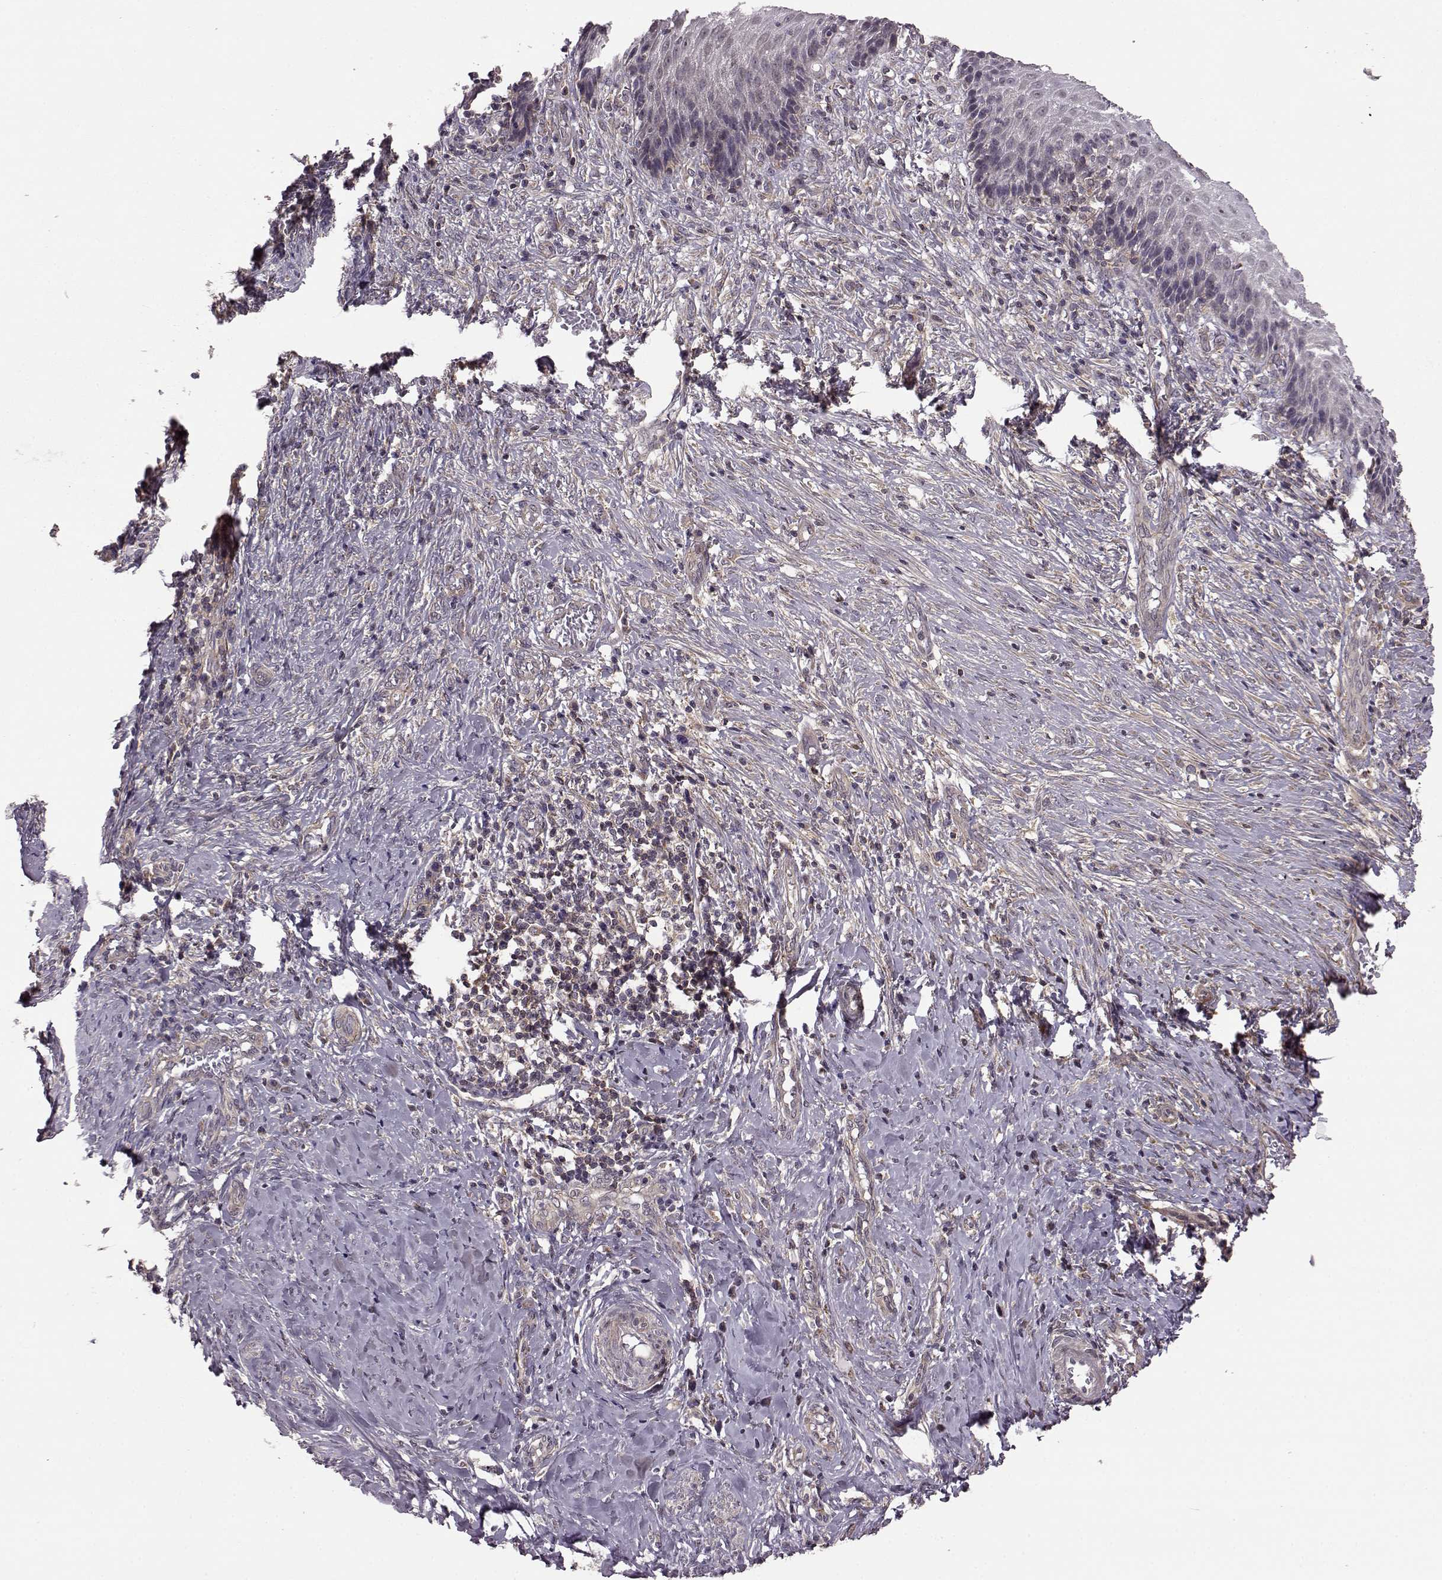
{"staining": {"intensity": "moderate", "quantity": "25%-75%", "location": "cytoplasmic/membranous"}, "tissue": "cervical cancer", "cell_type": "Tumor cells", "image_type": "cancer", "snomed": [{"axis": "morphology", "description": "Squamous cell carcinoma, NOS"}, {"axis": "topography", "description": "Cervix"}], "caption": "The immunohistochemical stain shows moderate cytoplasmic/membranous positivity in tumor cells of cervical squamous cell carcinoma tissue.", "gene": "FNIP2", "patient": {"sex": "female", "age": 46}}